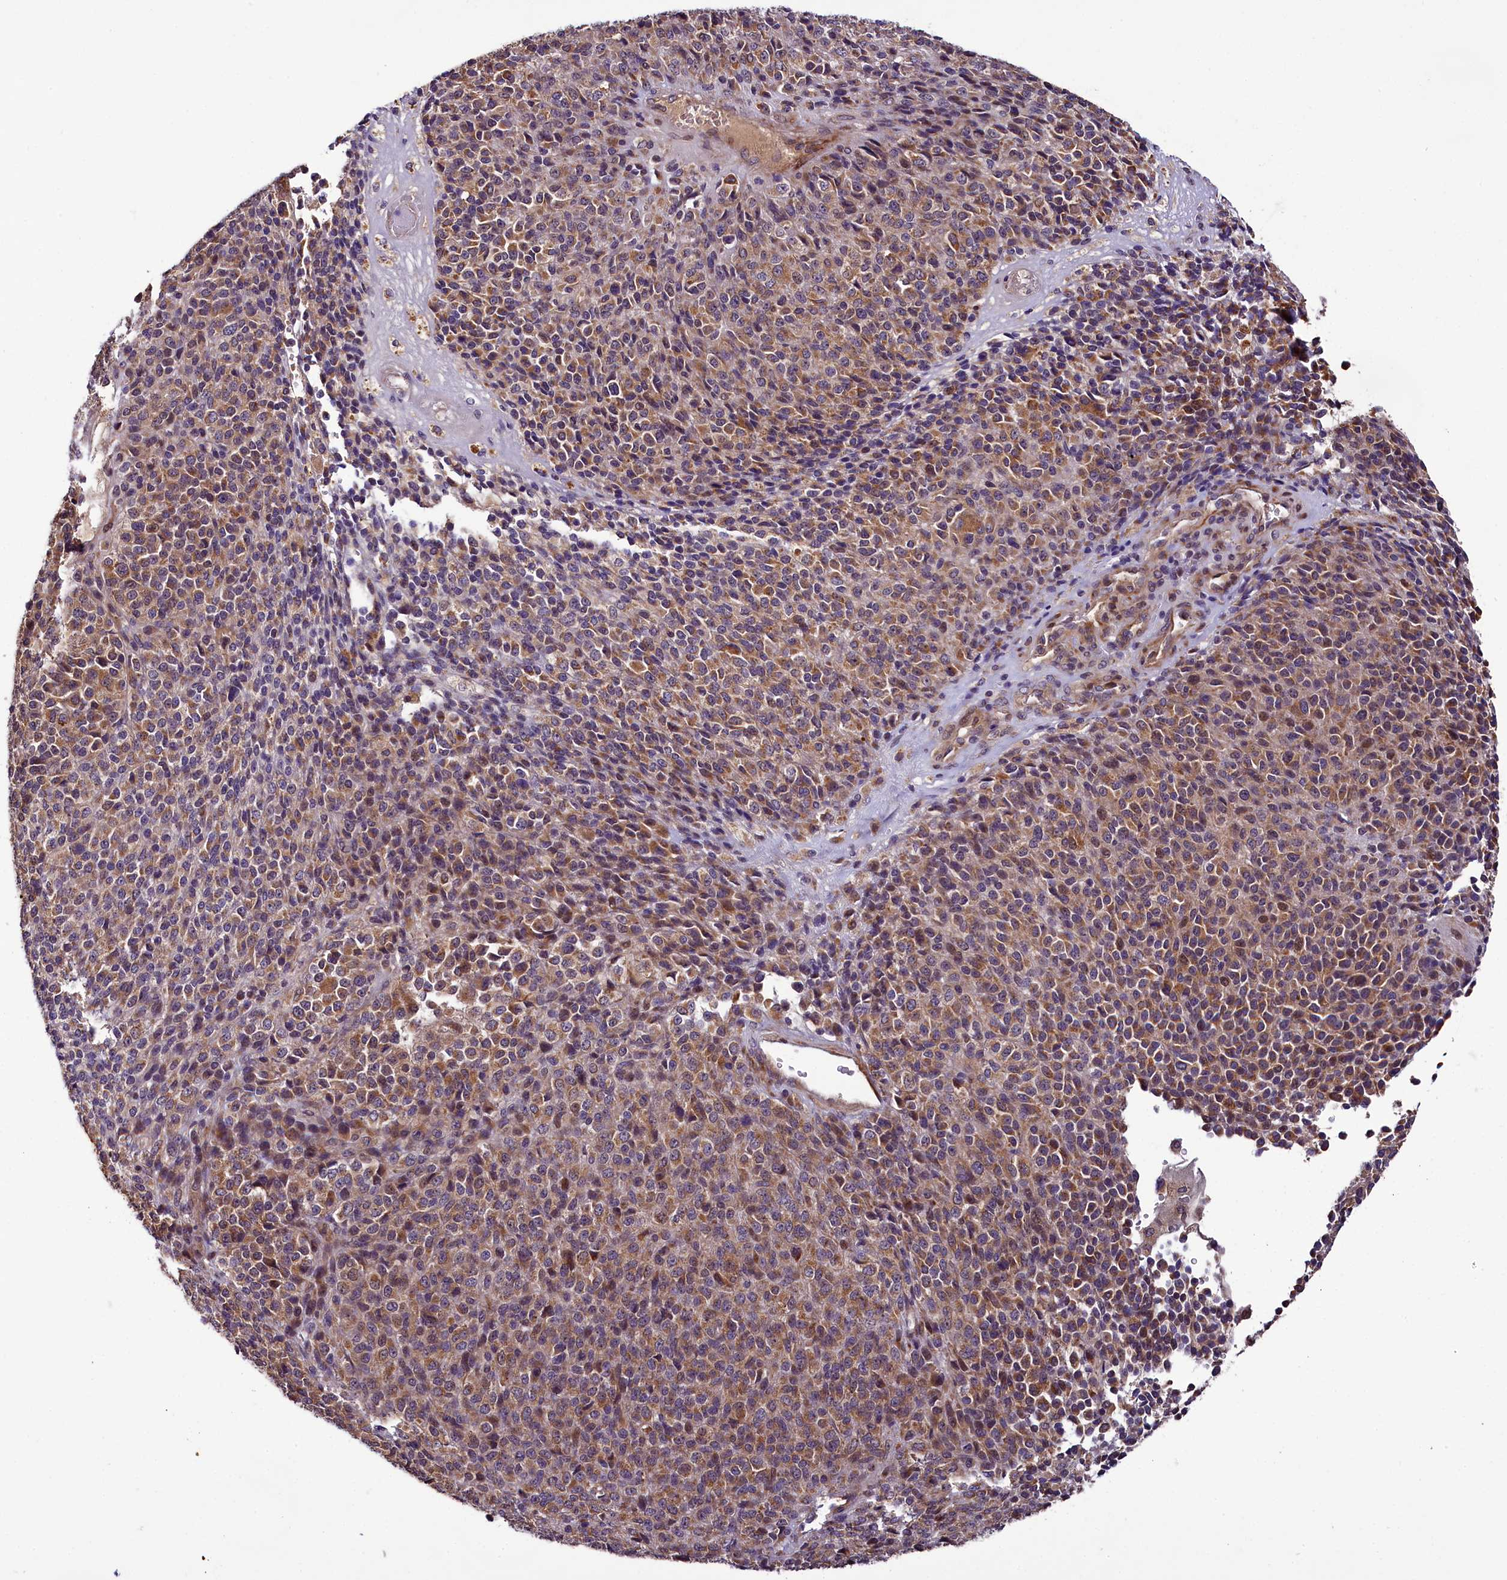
{"staining": {"intensity": "moderate", "quantity": ">75%", "location": "cytoplasmic/membranous"}, "tissue": "melanoma", "cell_type": "Tumor cells", "image_type": "cancer", "snomed": [{"axis": "morphology", "description": "Malignant melanoma, Metastatic site"}, {"axis": "topography", "description": "Brain"}], "caption": "Brown immunohistochemical staining in human malignant melanoma (metastatic site) shows moderate cytoplasmic/membranous expression in about >75% of tumor cells.", "gene": "RPUSD2", "patient": {"sex": "female", "age": 56}}